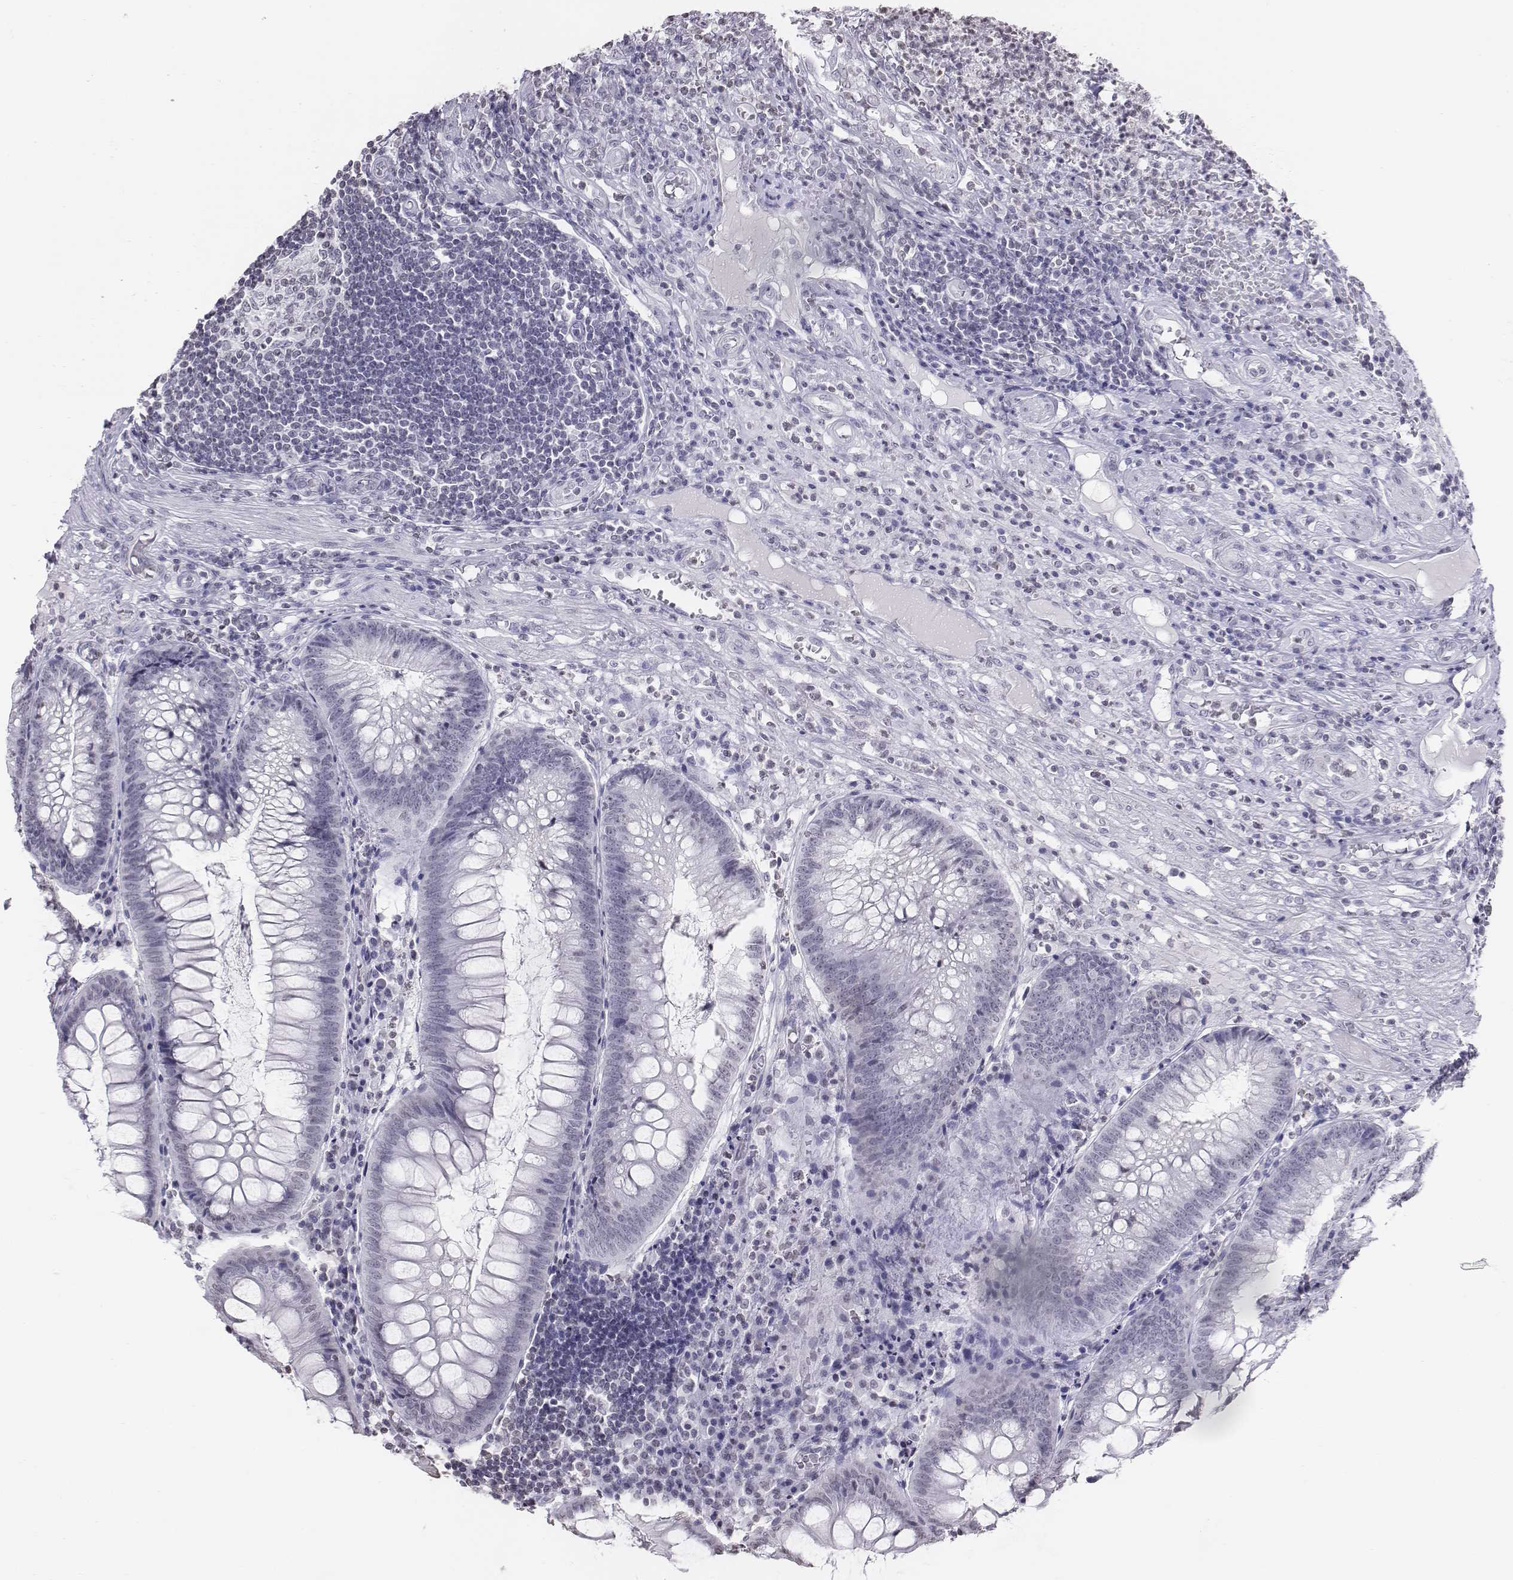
{"staining": {"intensity": "negative", "quantity": "none", "location": "none"}, "tissue": "appendix", "cell_type": "Glandular cells", "image_type": "normal", "snomed": [{"axis": "morphology", "description": "Normal tissue, NOS"}, {"axis": "morphology", "description": "Inflammation, NOS"}, {"axis": "topography", "description": "Appendix"}], "caption": "IHC image of benign appendix stained for a protein (brown), which reveals no staining in glandular cells. (Immunohistochemistry, brightfield microscopy, high magnification).", "gene": "BARHL1", "patient": {"sex": "male", "age": 16}}